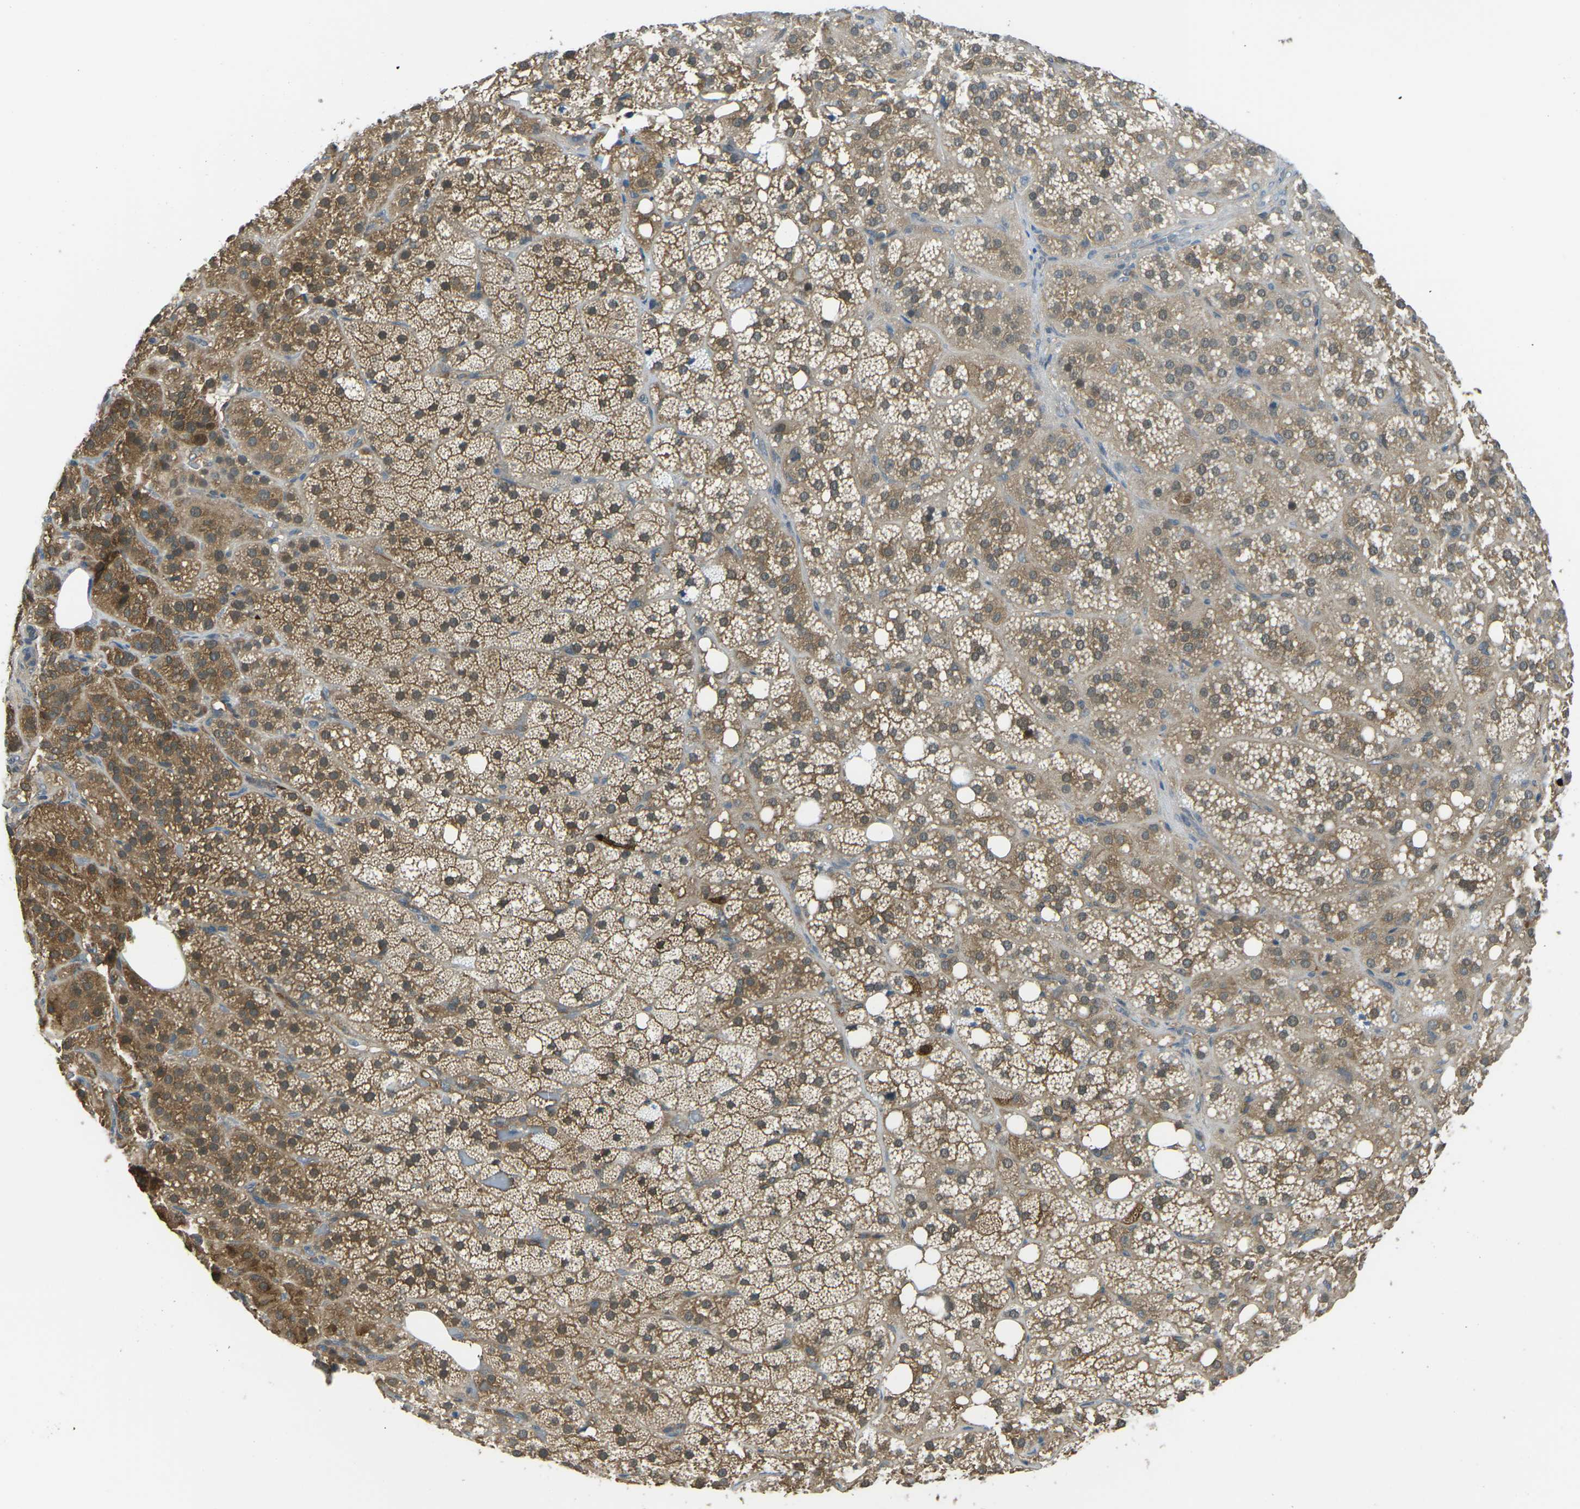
{"staining": {"intensity": "moderate", "quantity": ">75%", "location": "cytoplasmic/membranous,nuclear"}, "tissue": "adrenal gland", "cell_type": "Glandular cells", "image_type": "normal", "snomed": [{"axis": "morphology", "description": "Normal tissue, NOS"}, {"axis": "topography", "description": "Adrenal gland"}], "caption": "DAB immunohistochemical staining of unremarkable adrenal gland displays moderate cytoplasmic/membranous,nuclear protein staining in about >75% of glandular cells. The staining is performed using DAB (3,3'-diaminobenzidine) brown chromogen to label protein expression. The nuclei are counter-stained blue using hematoxylin.", "gene": "PIEZO2", "patient": {"sex": "female", "age": 59}}